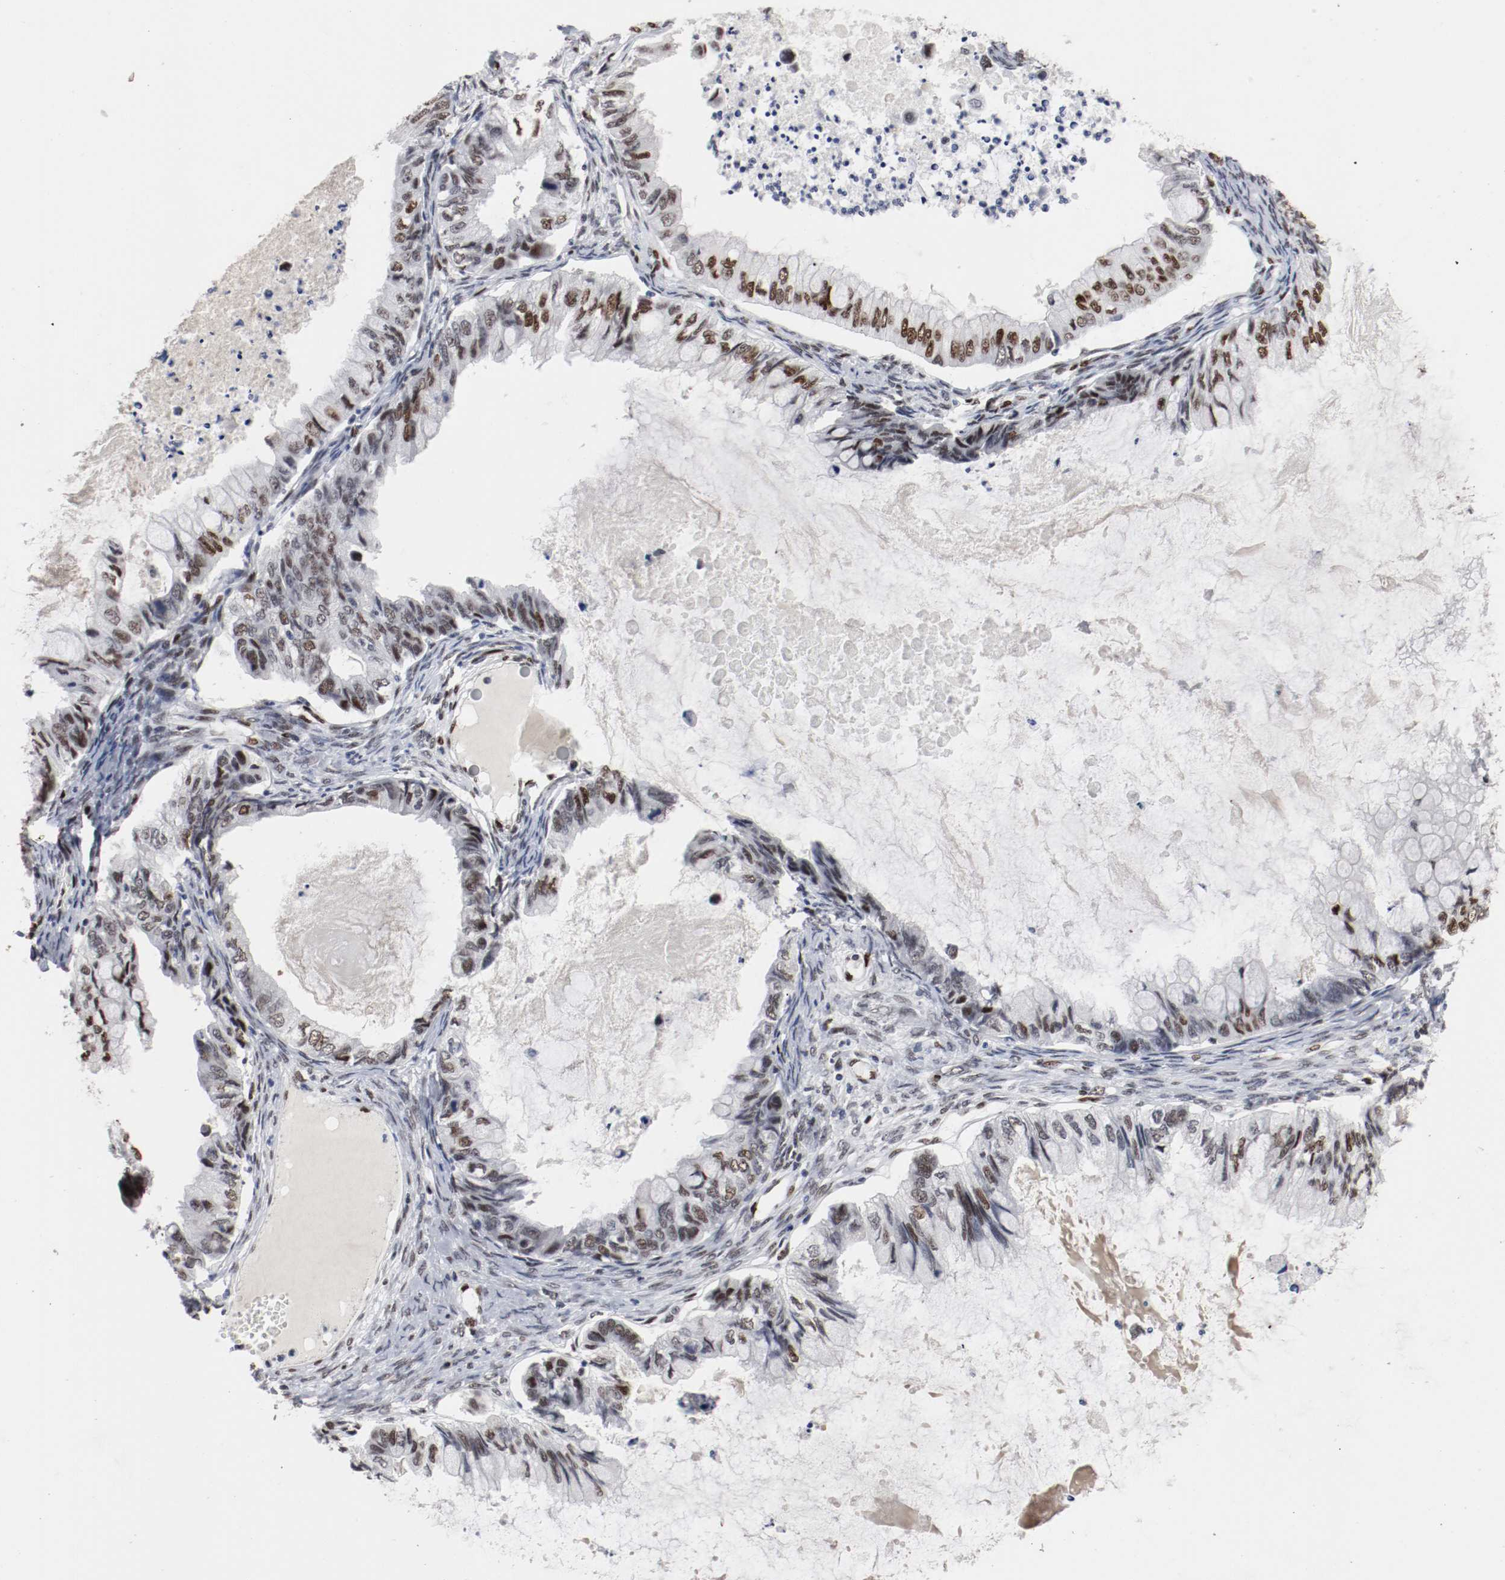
{"staining": {"intensity": "strong", "quantity": ">75%", "location": "nuclear"}, "tissue": "ovarian cancer", "cell_type": "Tumor cells", "image_type": "cancer", "snomed": [{"axis": "morphology", "description": "Cystadenocarcinoma, mucinous, NOS"}, {"axis": "topography", "description": "Ovary"}], "caption": "Mucinous cystadenocarcinoma (ovarian) tissue displays strong nuclear expression in approximately >75% of tumor cells, visualized by immunohistochemistry.", "gene": "MEF2D", "patient": {"sex": "female", "age": 80}}